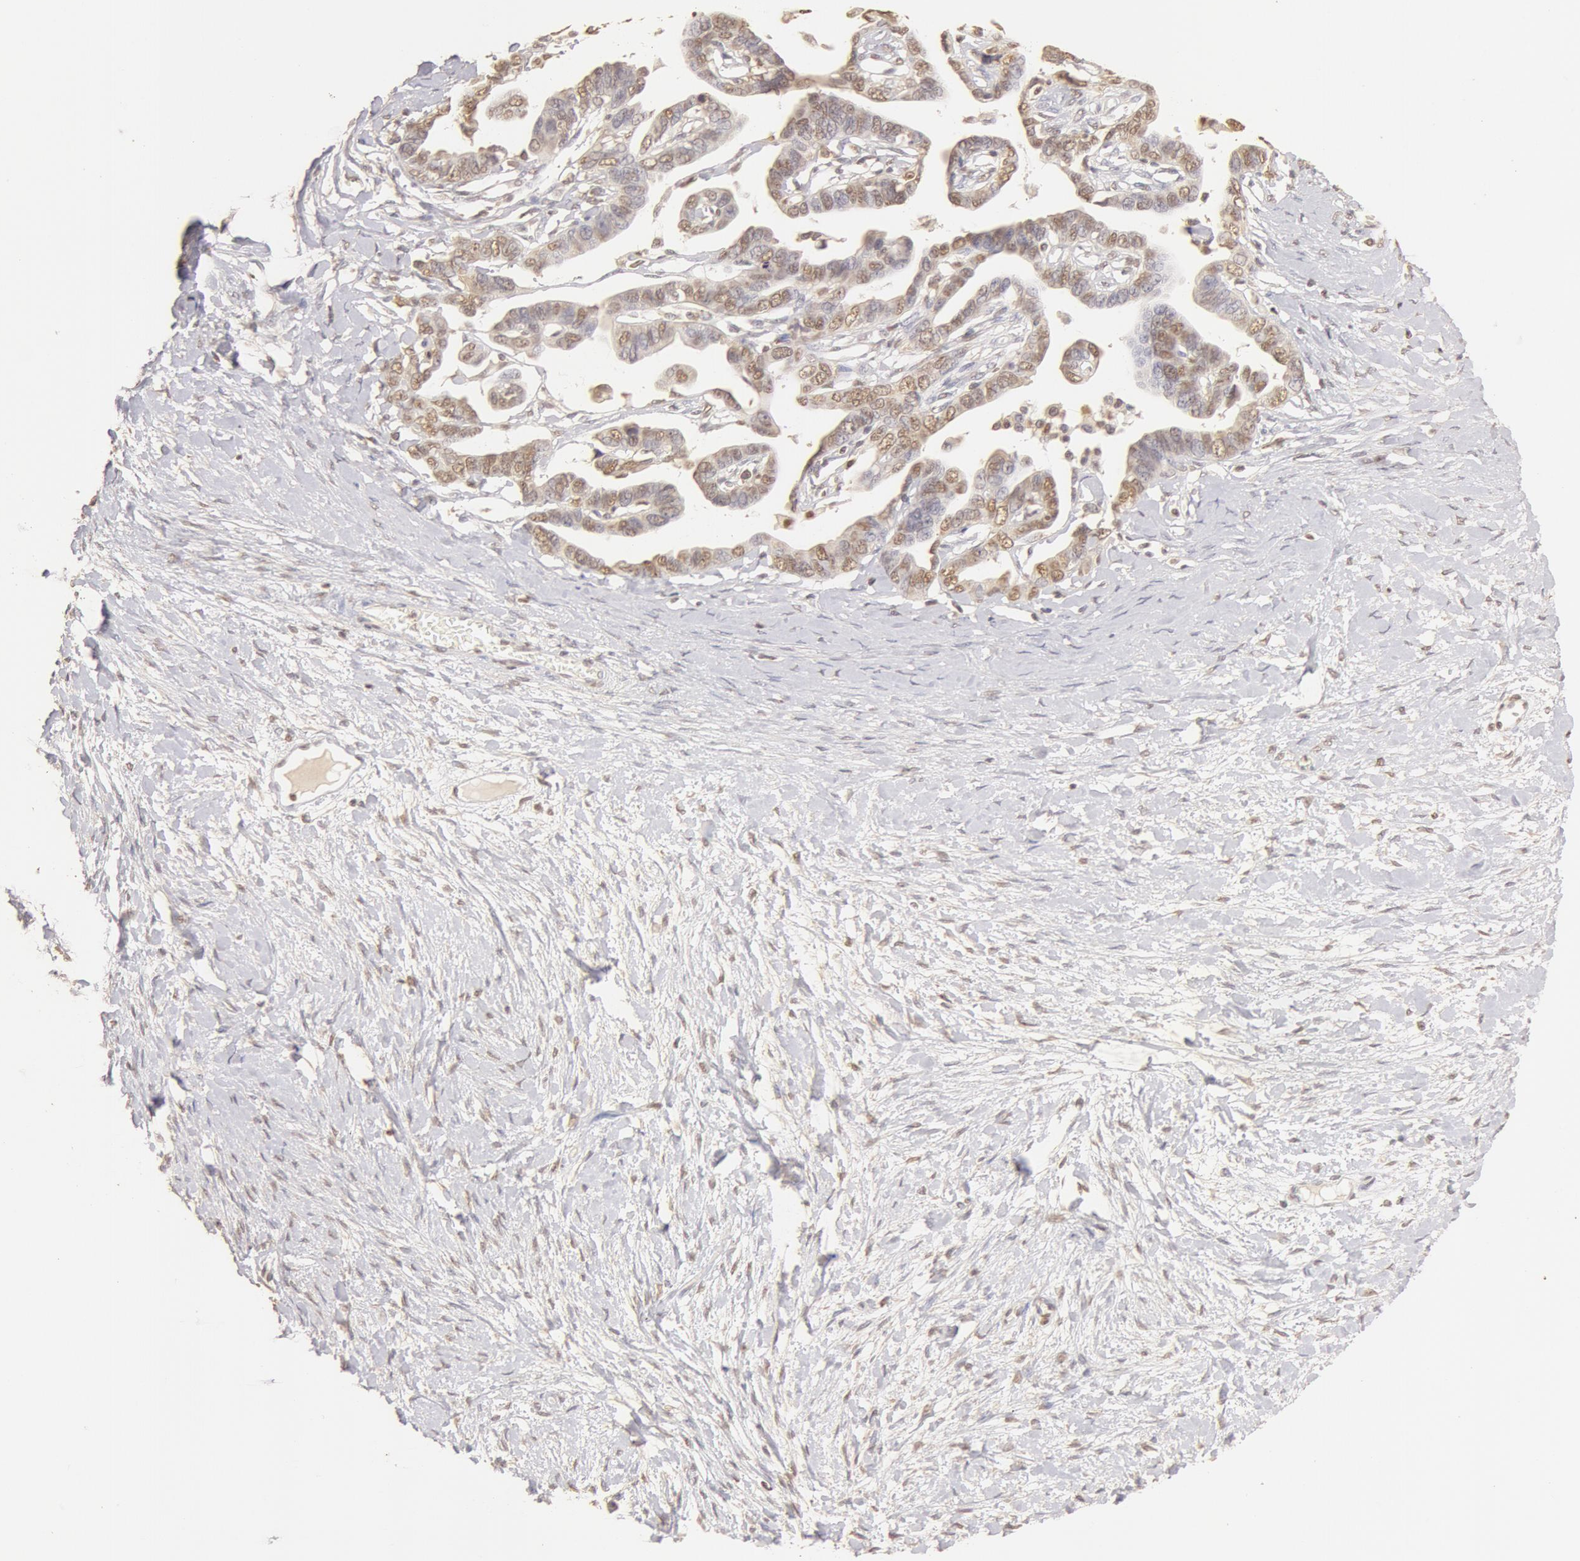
{"staining": {"intensity": "moderate", "quantity": ">75%", "location": "cytoplasmic/membranous,nuclear"}, "tissue": "ovarian cancer", "cell_type": "Tumor cells", "image_type": "cancer", "snomed": [{"axis": "morphology", "description": "Cystadenocarcinoma, serous, NOS"}, {"axis": "topography", "description": "Ovary"}], "caption": "Protein expression by immunohistochemistry demonstrates moderate cytoplasmic/membranous and nuclear positivity in about >75% of tumor cells in ovarian cancer (serous cystadenocarcinoma).", "gene": "SNRNP70", "patient": {"sex": "female", "age": 69}}